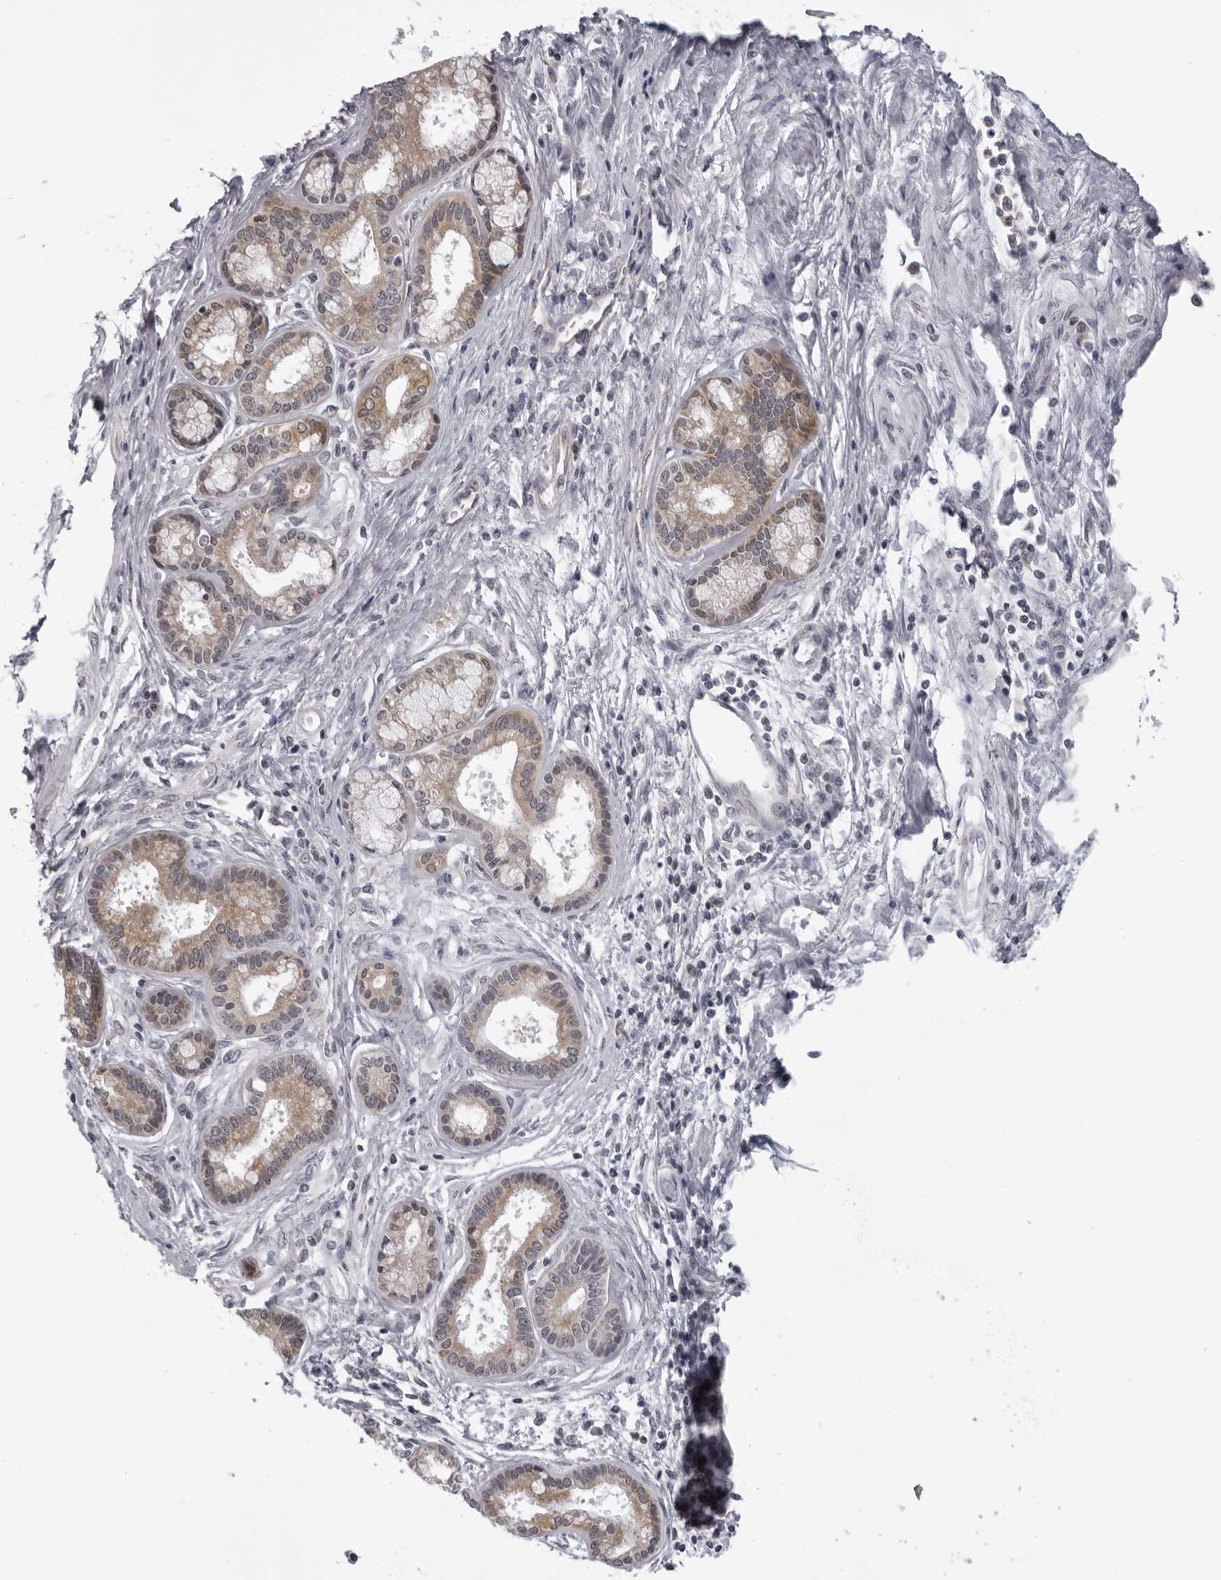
{"staining": {"intensity": "moderate", "quantity": "25%-75%", "location": "cytoplasmic/membranous"}, "tissue": "pancreatic cancer", "cell_type": "Tumor cells", "image_type": "cancer", "snomed": [{"axis": "morphology", "description": "Adenocarcinoma, NOS"}, {"axis": "topography", "description": "Pancreas"}], "caption": "IHC (DAB) staining of pancreatic cancer (adenocarcinoma) demonstrates moderate cytoplasmic/membranous protein expression in approximately 25%-75% of tumor cells. (IHC, brightfield microscopy, high magnification).", "gene": "MRPS15", "patient": {"sex": "male", "age": 59}}